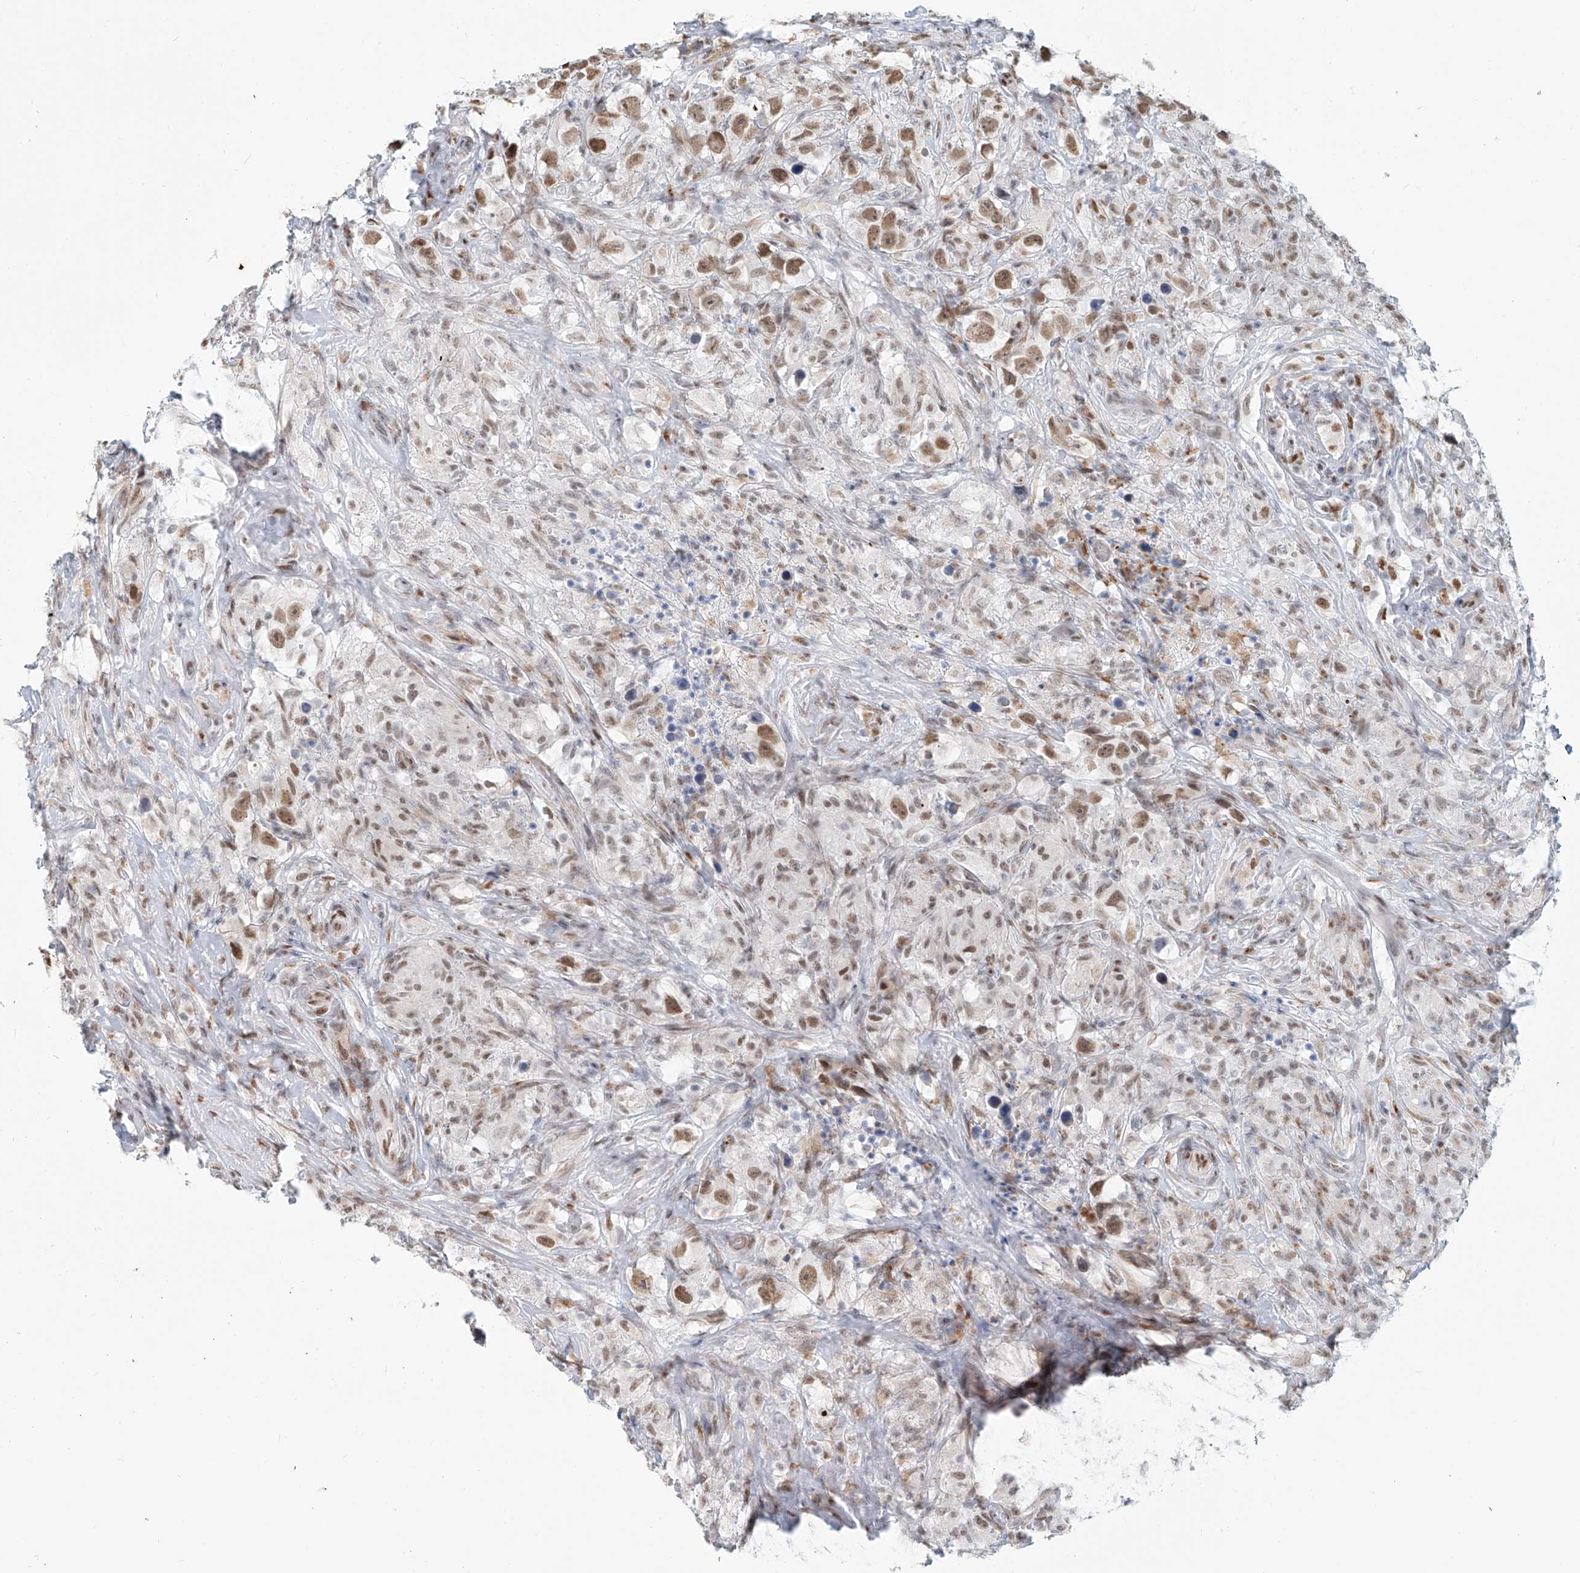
{"staining": {"intensity": "moderate", "quantity": ">75%", "location": "nuclear"}, "tissue": "testis cancer", "cell_type": "Tumor cells", "image_type": "cancer", "snomed": [{"axis": "morphology", "description": "Seminoma, NOS"}, {"axis": "topography", "description": "Testis"}], "caption": "DAB immunohistochemical staining of human testis cancer displays moderate nuclear protein positivity in approximately >75% of tumor cells.", "gene": "SASH1", "patient": {"sex": "male", "age": 49}}